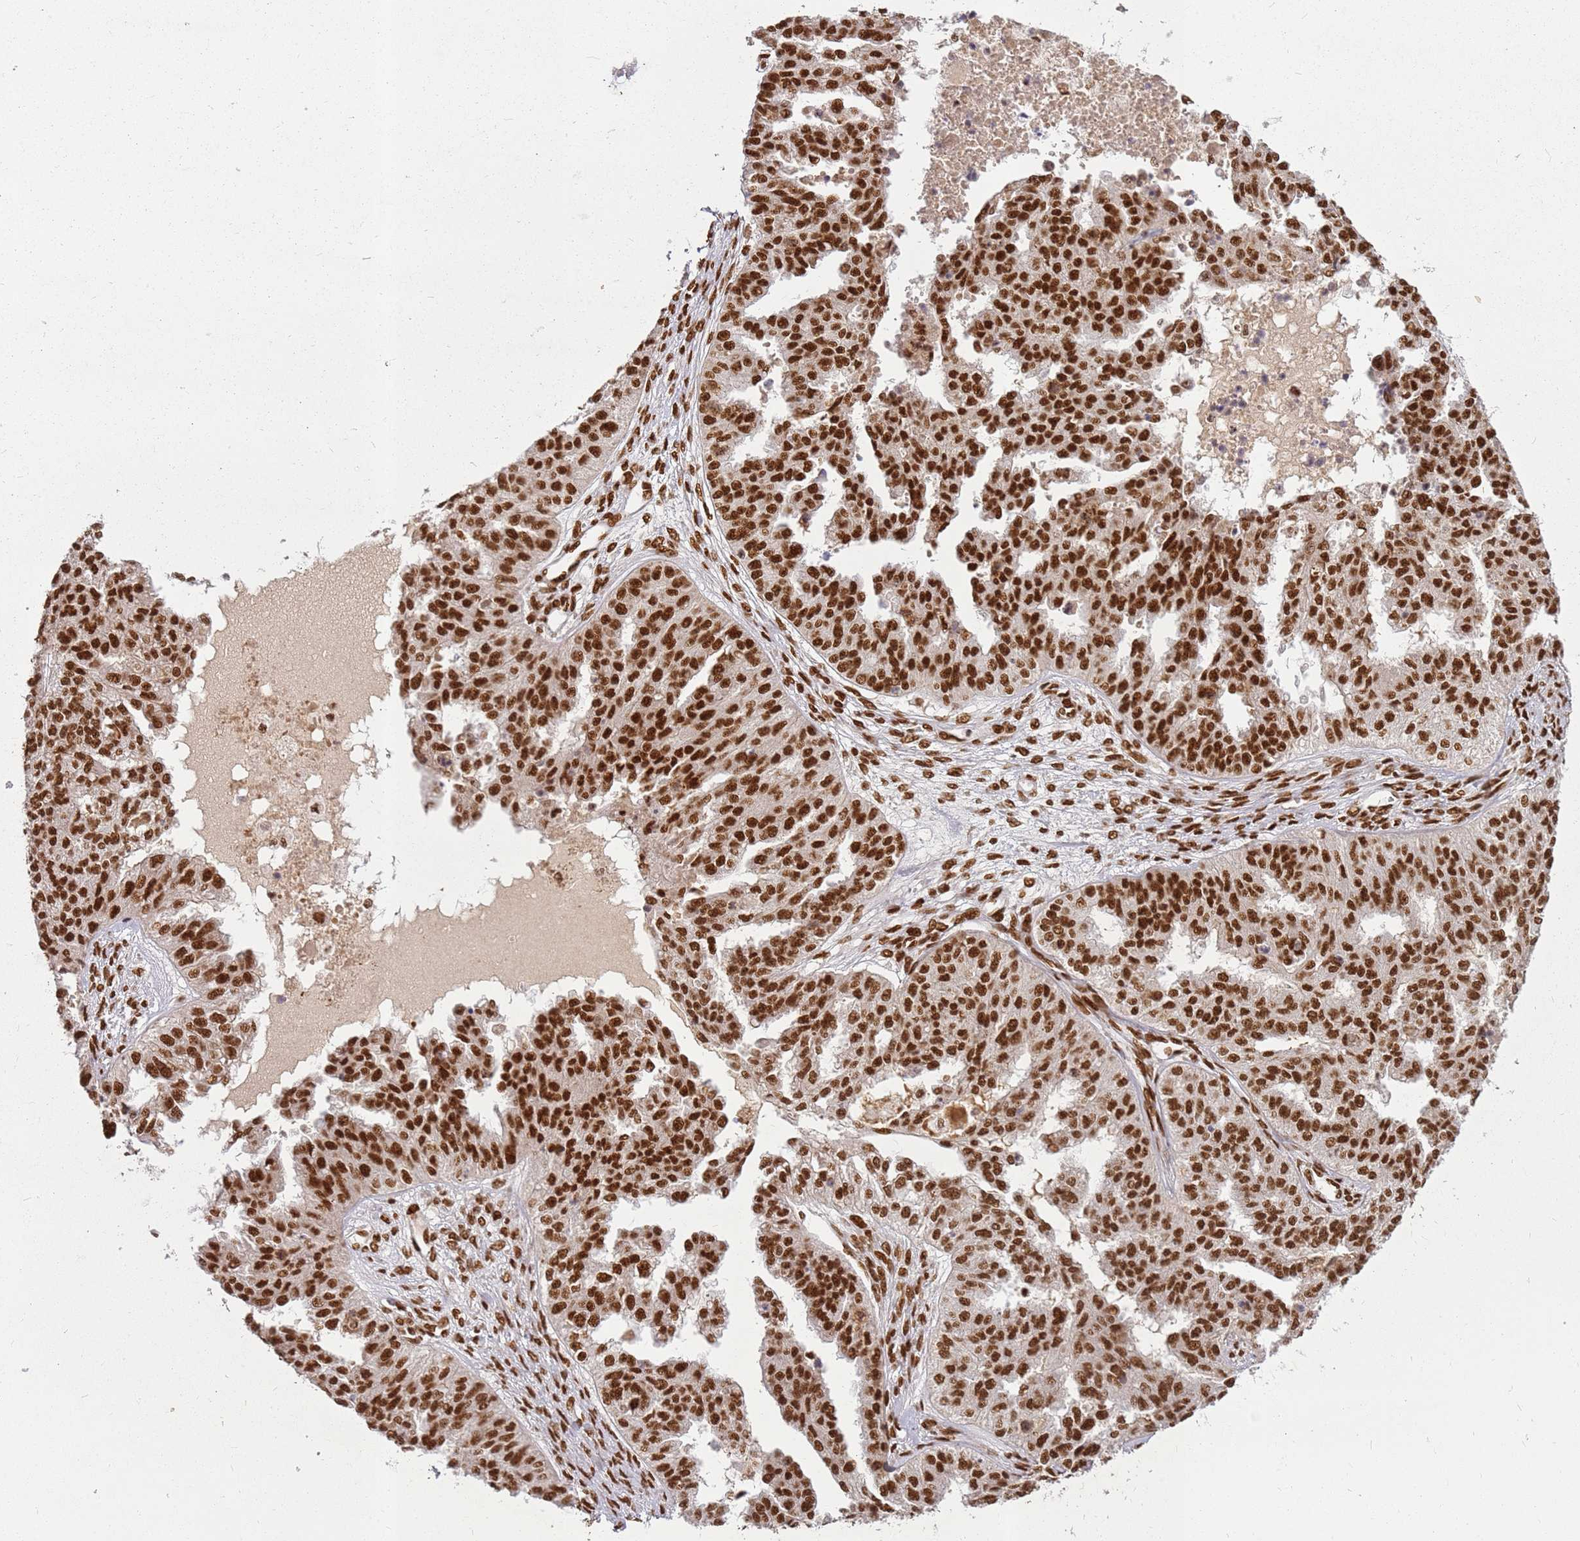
{"staining": {"intensity": "strong", "quantity": ">75%", "location": "nuclear"}, "tissue": "ovarian cancer", "cell_type": "Tumor cells", "image_type": "cancer", "snomed": [{"axis": "morphology", "description": "Cystadenocarcinoma, serous, NOS"}, {"axis": "topography", "description": "Ovary"}], "caption": "IHC histopathology image of neoplastic tissue: human ovarian cancer (serous cystadenocarcinoma) stained using immunohistochemistry (IHC) displays high levels of strong protein expression localized specifically in the nuclear of tumor cells, appearing as a nuclear brown color.", "gene": "TENT4A", "patient": {"sex": "female", "age": 58}}